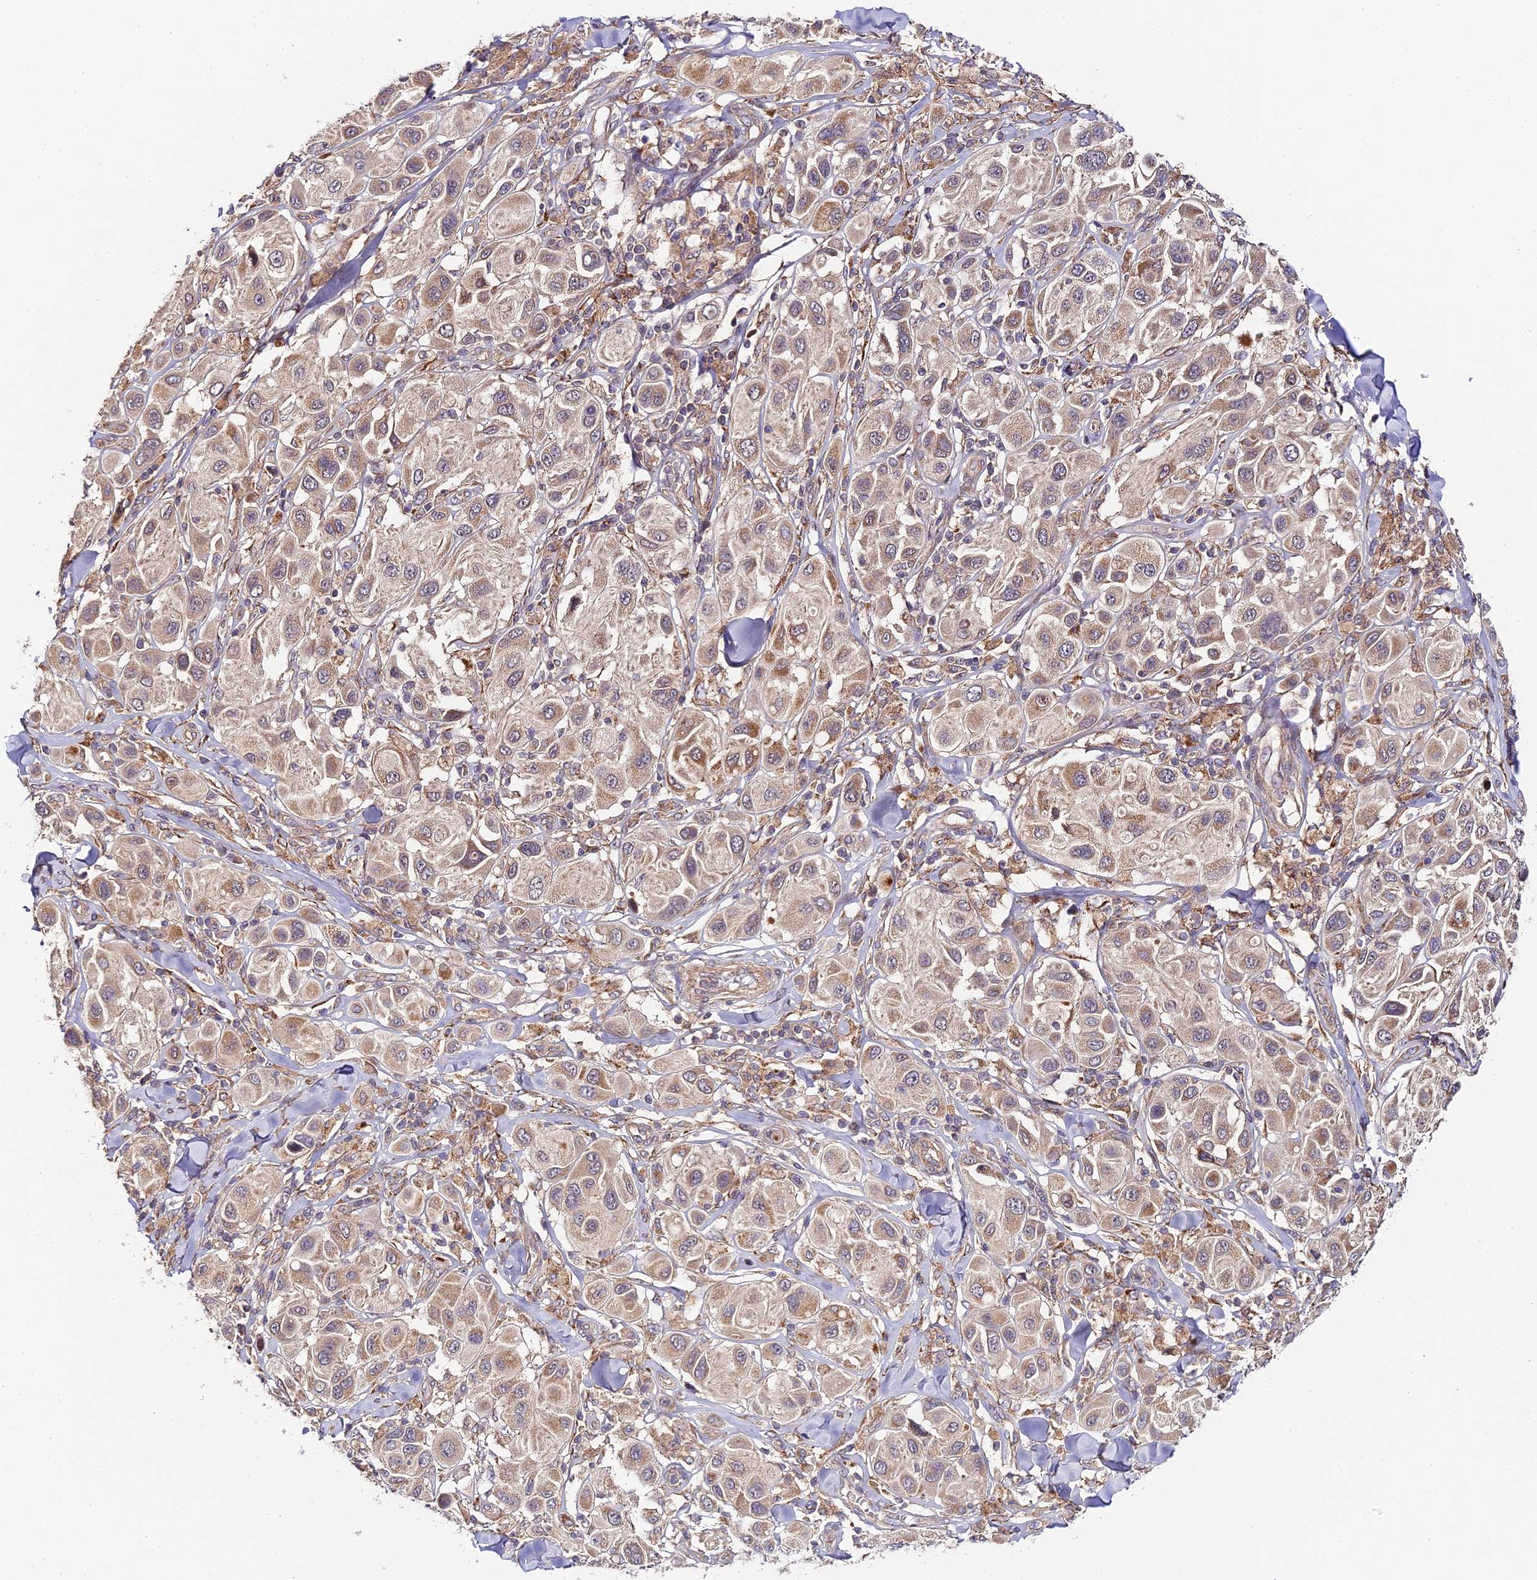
{"staining": {"intensity": "moderate", "quantity": "25%-75%", "location": "cytoplasmic/membranous"}, "tissue": "melanoma", "cell_type": "Tumor cells", "image_type": "cancer", "snomed": [{"axis": "morphology", "description": "Malignant melanoma, Metastatic site"}, {"axis": "topography", "description": "Skin"}], "caption": "Moderate cytoplasmic/membranous staining is identified in about 25%-75% of tumor cells in malignant melanoma (metastatic site).", "gene": "C3orf20", "patient": {"sex": "male", "age": 41}}